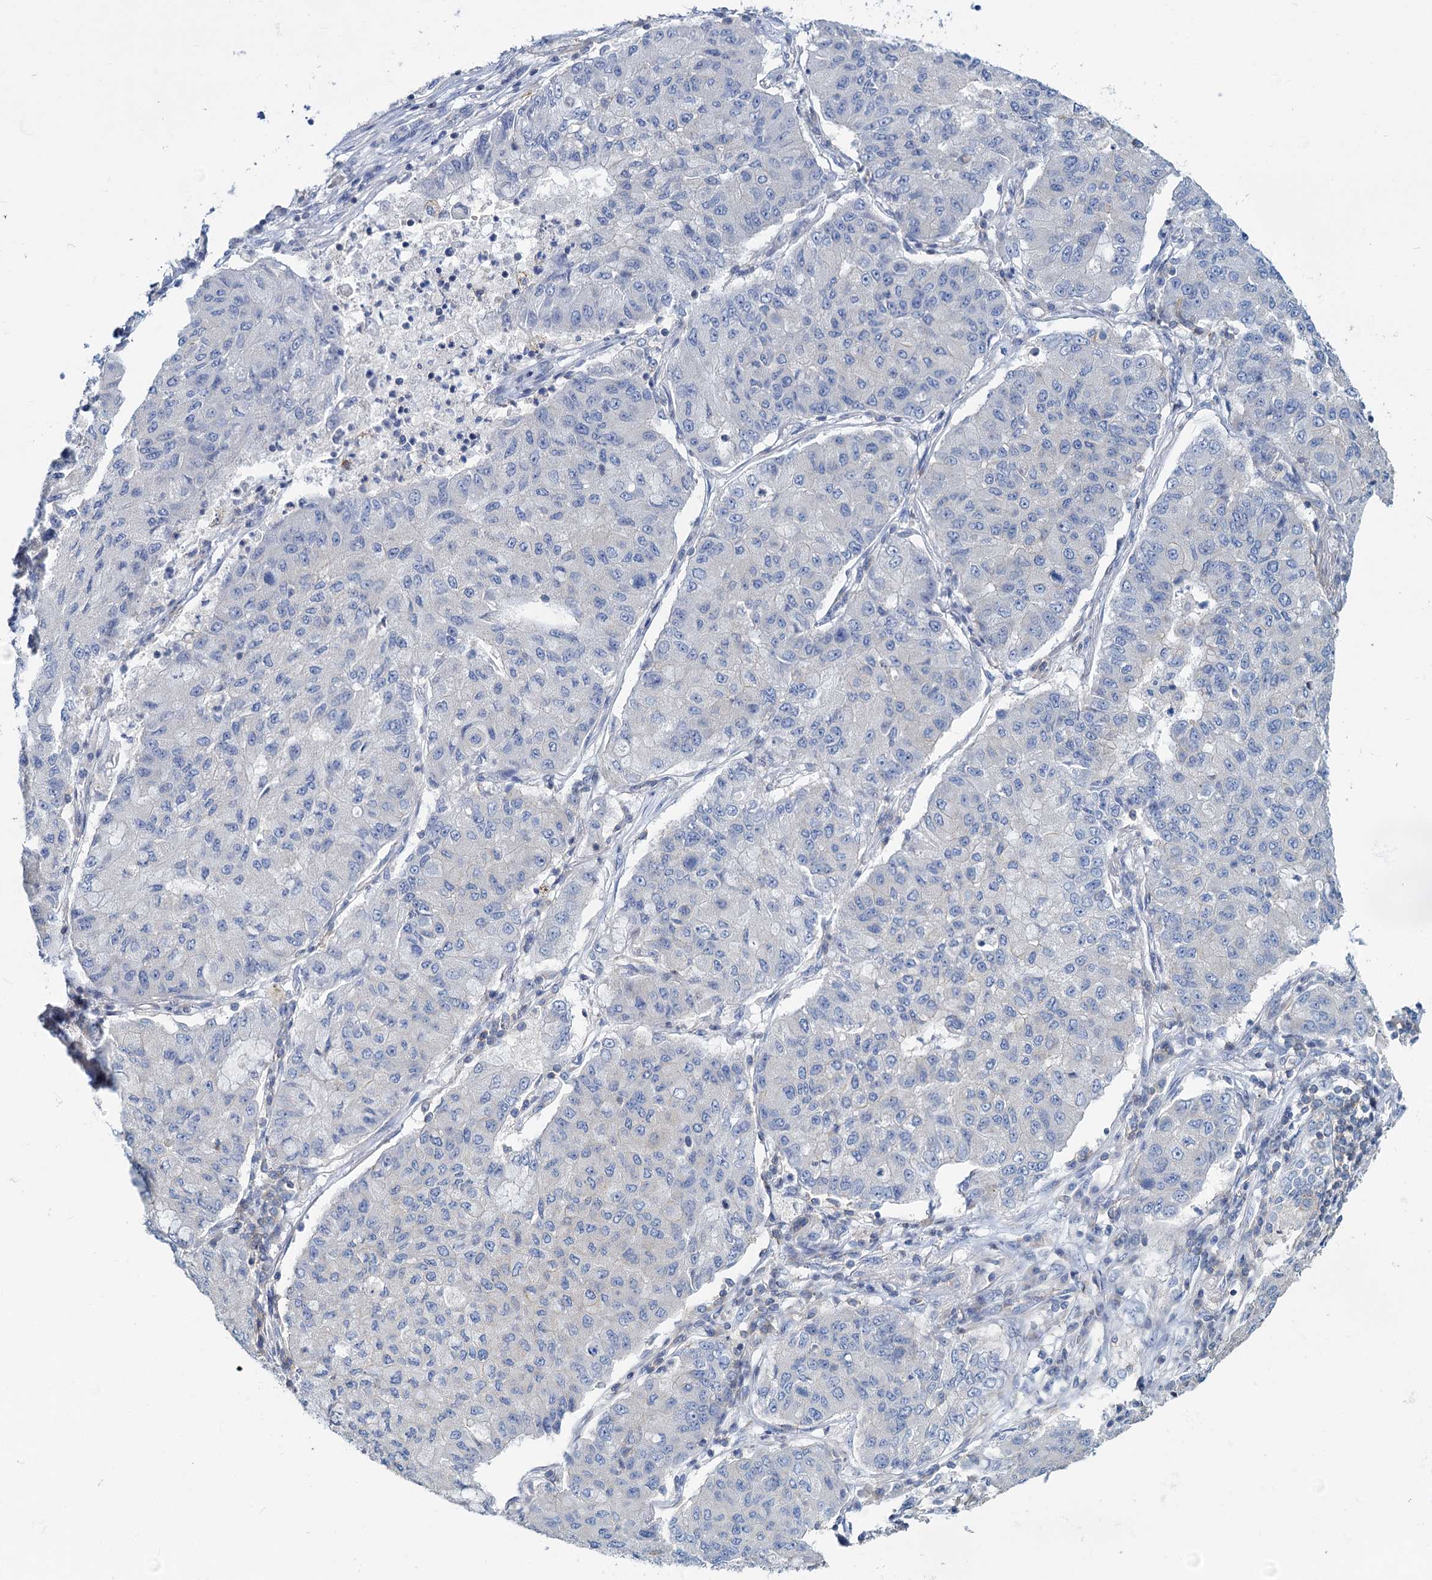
{"staining": {"intensity": "negative", "quantity": "none", "location": "none"}, "tissue": "lung cancer", "cell_type": "Tumor cells", "image_type": "cancer", "snomed": [{"axis": "morphology", "description": "Squamous cell carcinoma, NOS"}, {"axis": "topography", "description": "Lung"}], "caption": "Immunohistochemistry image of neoplastic tissue: squamous cell carcinoma (lung) stained with DAB (3,3'-diaminobenzidine) shows no significant protein expression in tumor cells. The staining is performed using DAB (3,3'-diaminobenzidine) brown chromogen with nuclei counter-stained in using hematoxylin.", "gene": "LRCH4", "patient": {"sex": "male", "age": 74}}